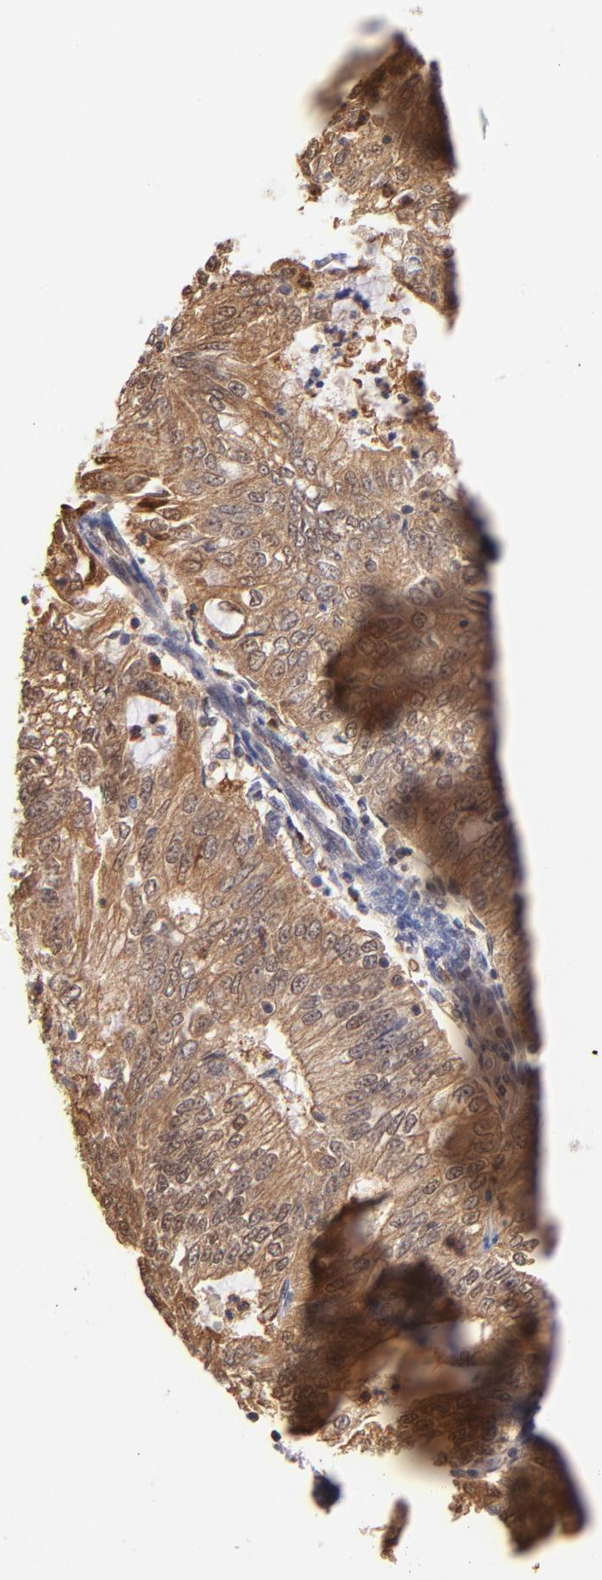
{"staining": {"intensity": "moderate", "quantity": ">75%", "location": "cytoplasmic/membranous,nuclear"}, "tissue": "endometrial cancer", "cell_type": "Tumor cells", "image_type": "cancer", "snomed": [{"axis": "morphology", "description": "Adenocarcinoma, NOS"}, {"axis": "topography", "description": "Endometrium"}], "caption": "A high-resolution histopathology image shows immunohistochemistry staining of adenocarcinoma (endometrial), which displays moderate cytoplasmic/membranous and nuclear staining in about >75% of tumor cells.", "gene": "YWHAB", "patient": {"sex": "female", "age": 69}}